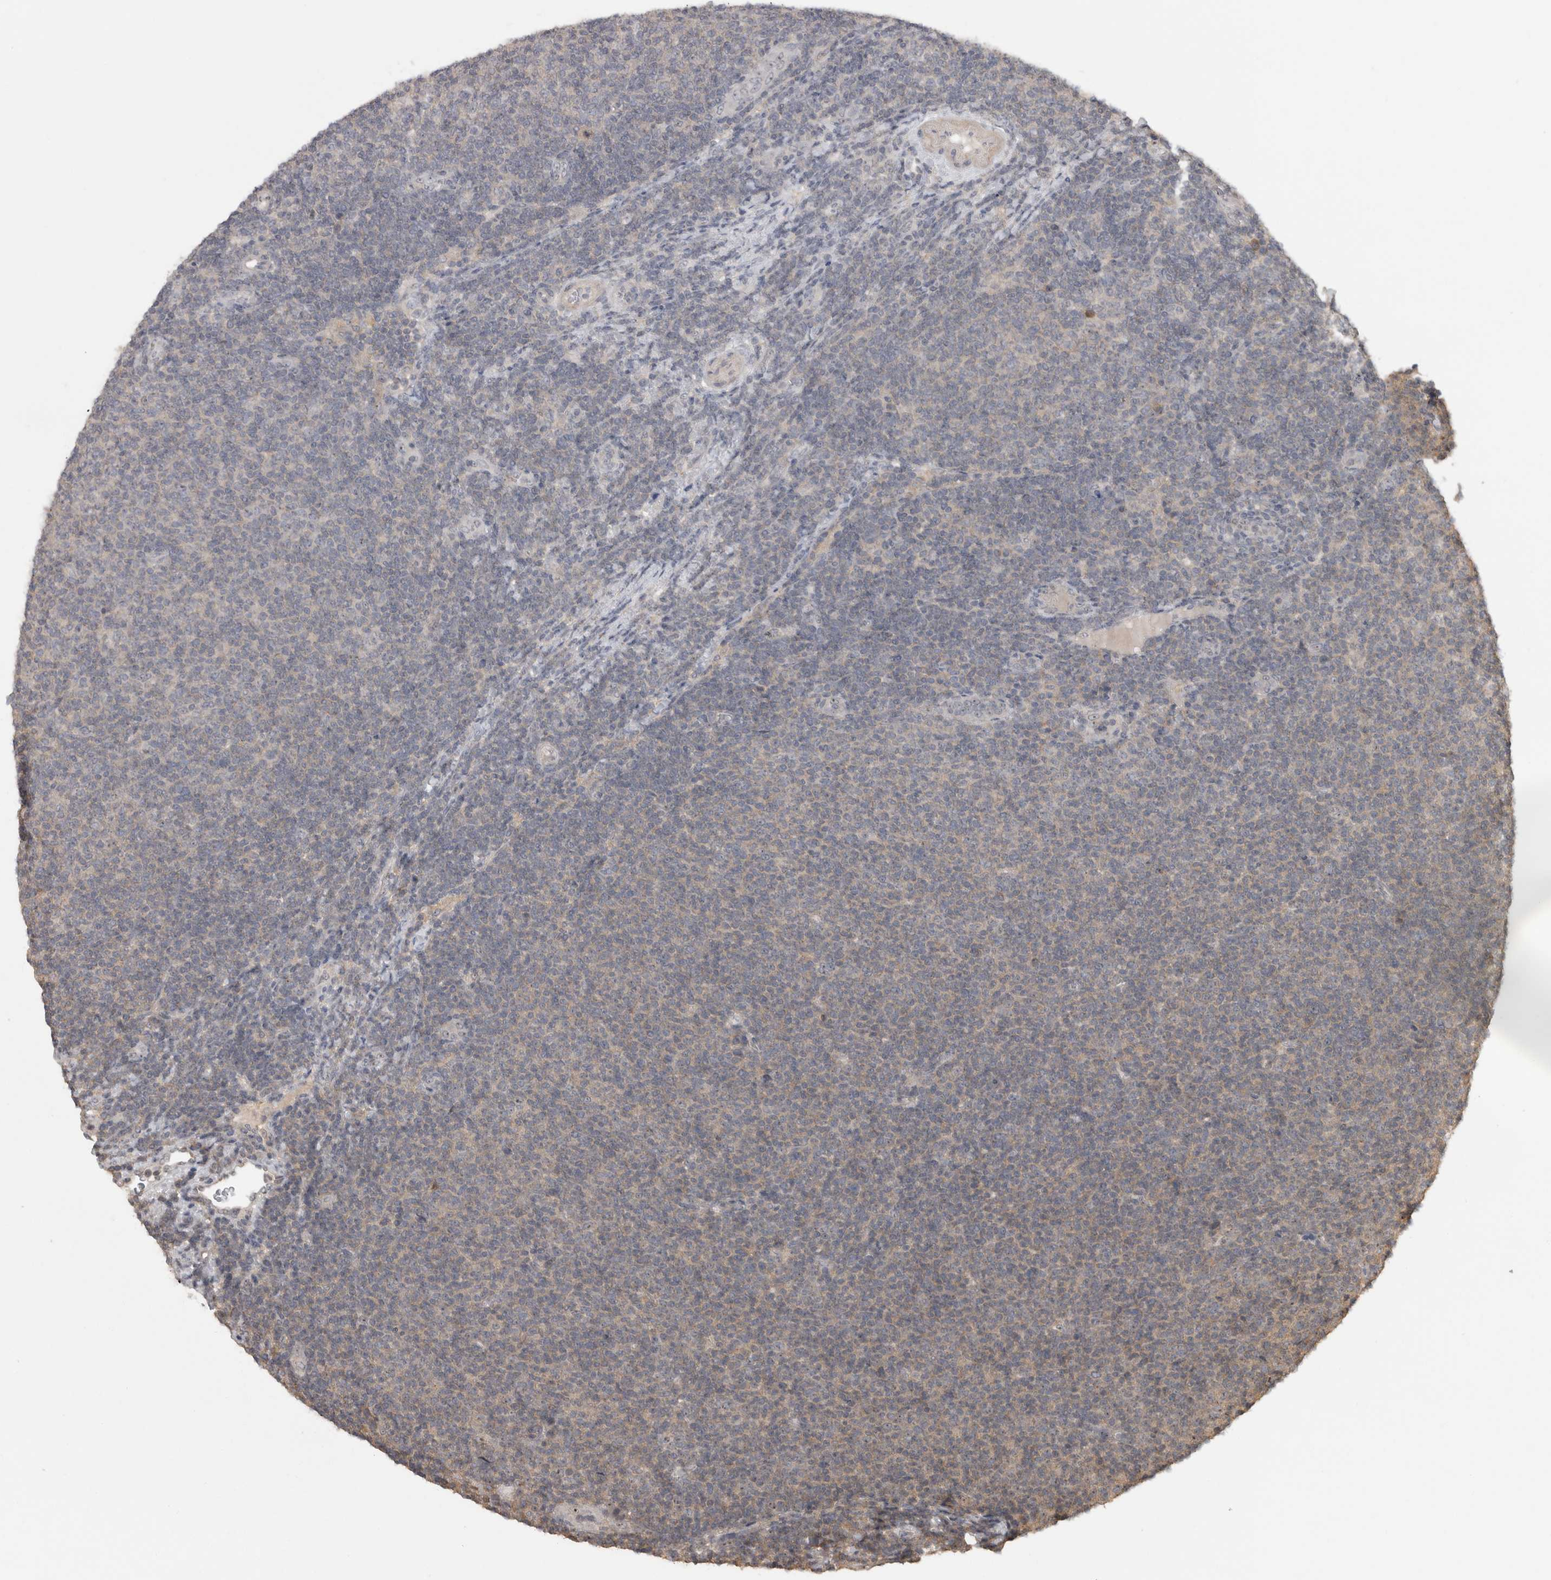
{"staining": {"intensity": "weak", "quantity": "25%-75%", "location": "cytoplasmic/membranous"}, "tissue": "lymphoma", "cell_type": "Tumor cells", "image_type": "cancer", "snomed": [{"axis": "morphology", "description": "Malignant lymphoma, non-Hodgkin's type, Low grade"}, {"axis": "topography", "description": "Lymph node"}], "caption": "Tumor cells exhibit low levels of weak cytoplasmic/membranous staining in approximately 25%-75% of cells in low-grade malignant lymphoma, non-Hodgkin's type.", "gene": "RBM28", "patient": {"sex": "male", "age": 66}}